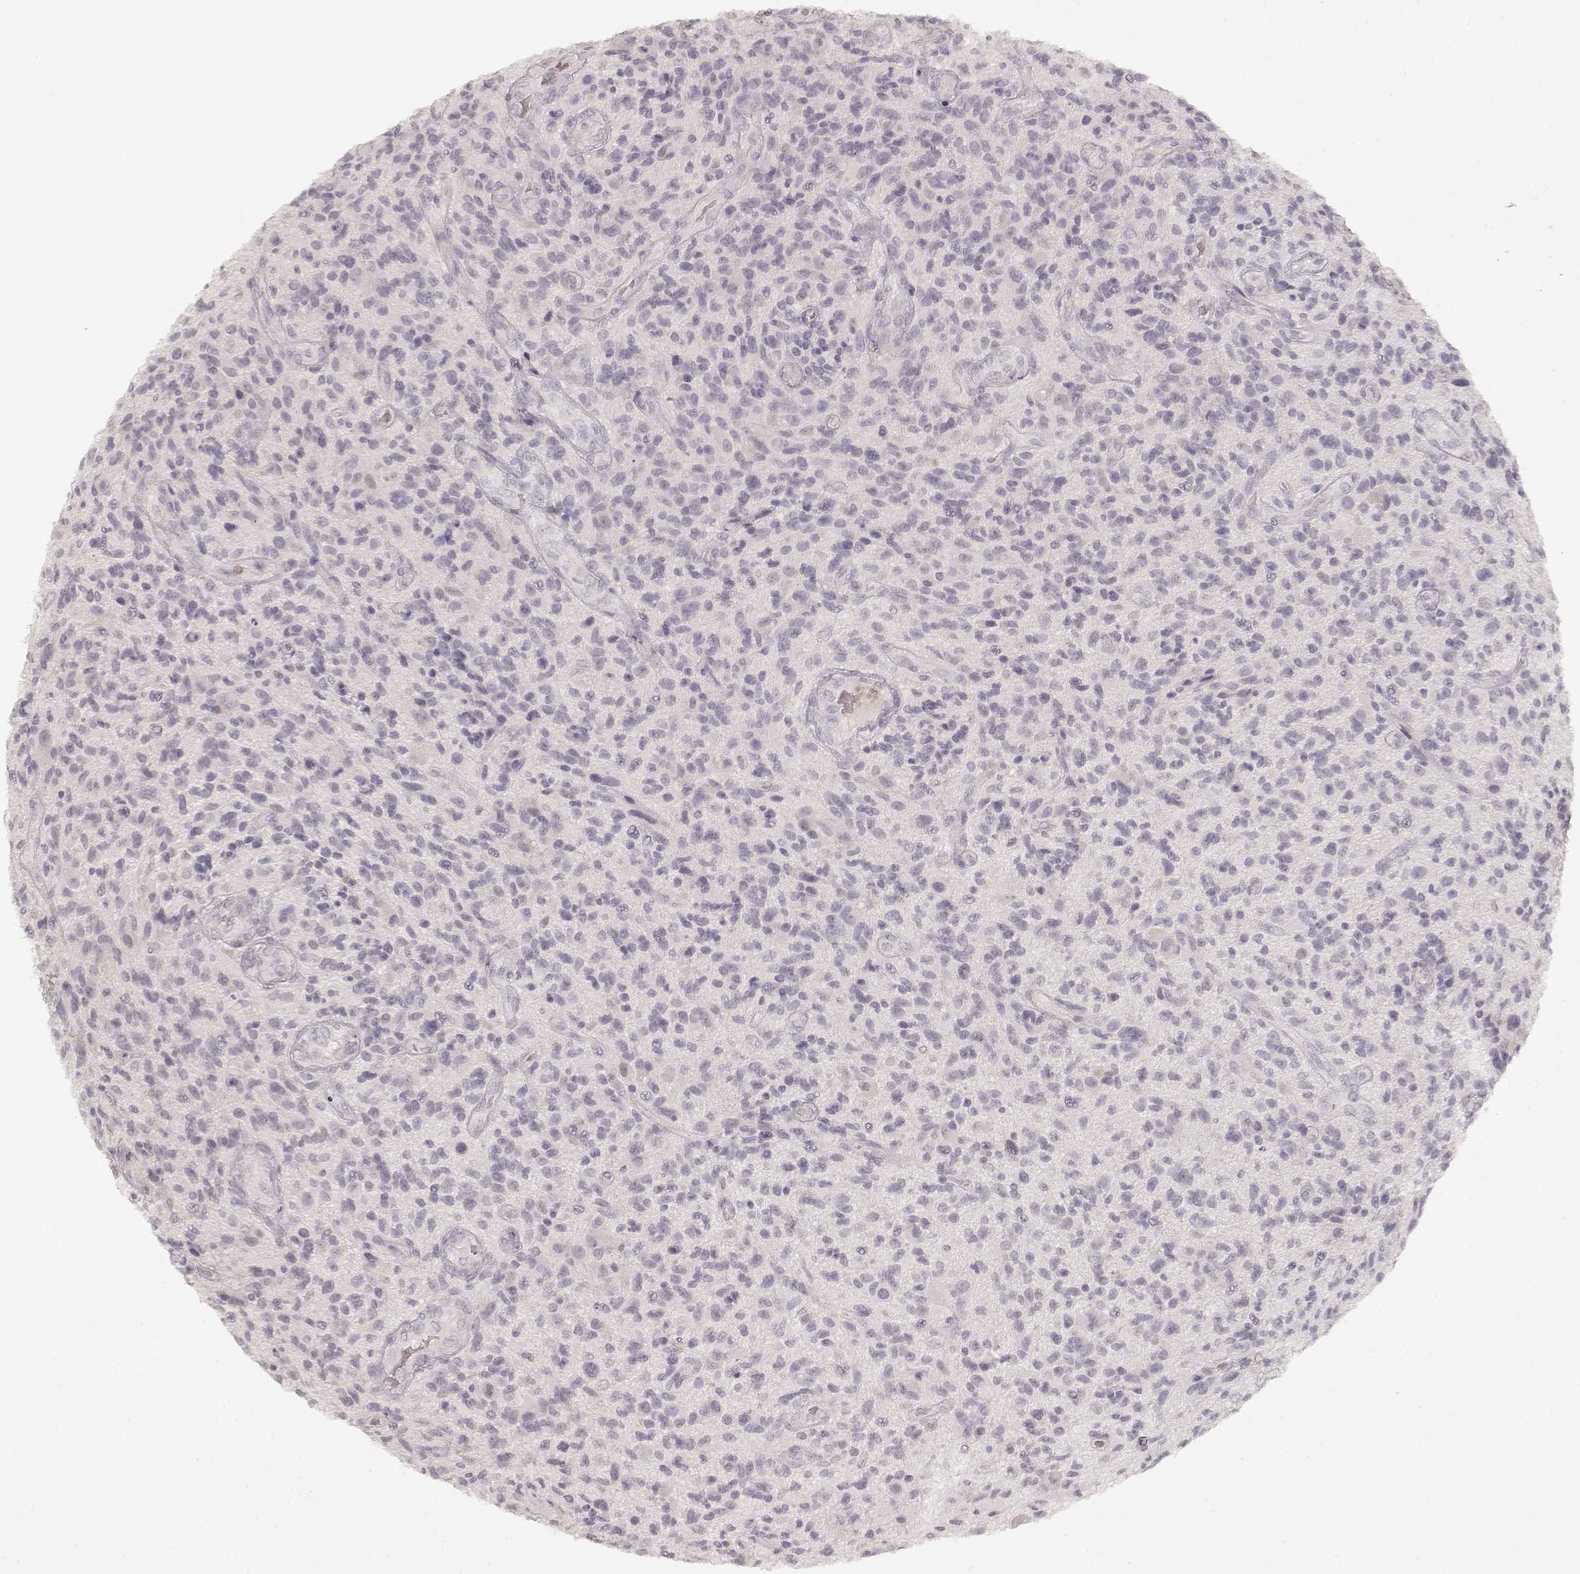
{"staining": {"intensity": "negative", "quantity": "none", "location": "none"}, "tissue": "glioma", "cell_type": "Tumor cells", "image_type": "cancer", "snomed": [{"axis": "morphology", "description": "Glioma, malignant, High grade"}, {"axis": "topography", "description": "Brain"}], "caption": "There is no significant staining in tumor cells of high-grade glioma (malignant).", "gene": "LAMC2", "patient": {"sex": "male", "age": 47}}